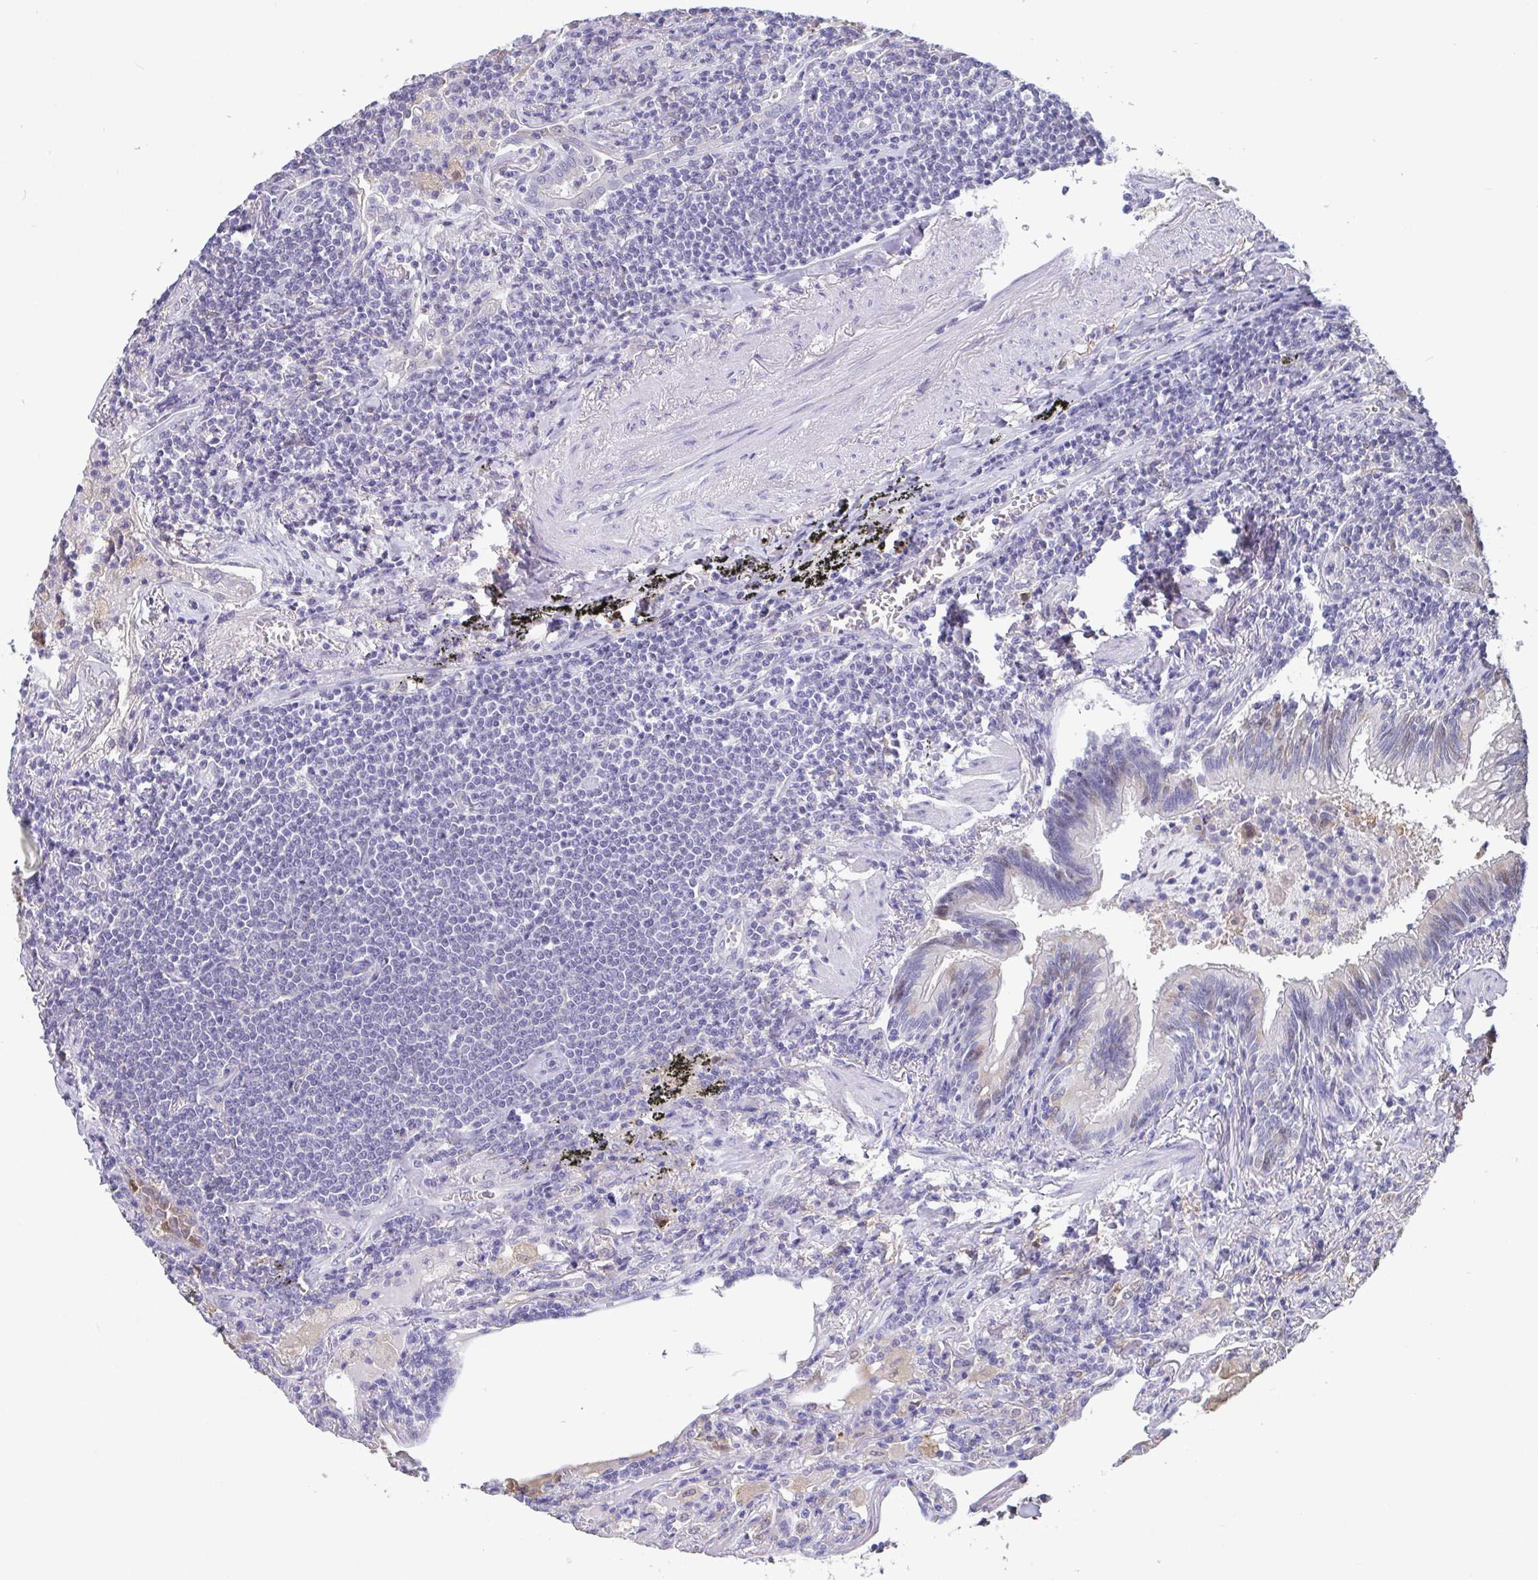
{"staining": {"intensity": "negative", "quantity": "none", "location": "none"}, "tissue": "lymphoma", "cell_type": "Tumor cells", "image_type": "cancer", "snomed": [{"axis": "morphology", "description": "Malignant lymphoma, non-Hodgkin's type, Low grade"}, {"axis": "topography", "description": "Lung"}], "caption": "DAB (3,3'-diaminobenzidine) immunohistochemical staining of human lymphoma displays no significant positivity in tumor cells. The staining is performed using DAB brown chromogen with nuclei counter-stained in using hematoxylin.", "gene": "IDH1", "patient": {"sex": "female", "age": 71}}